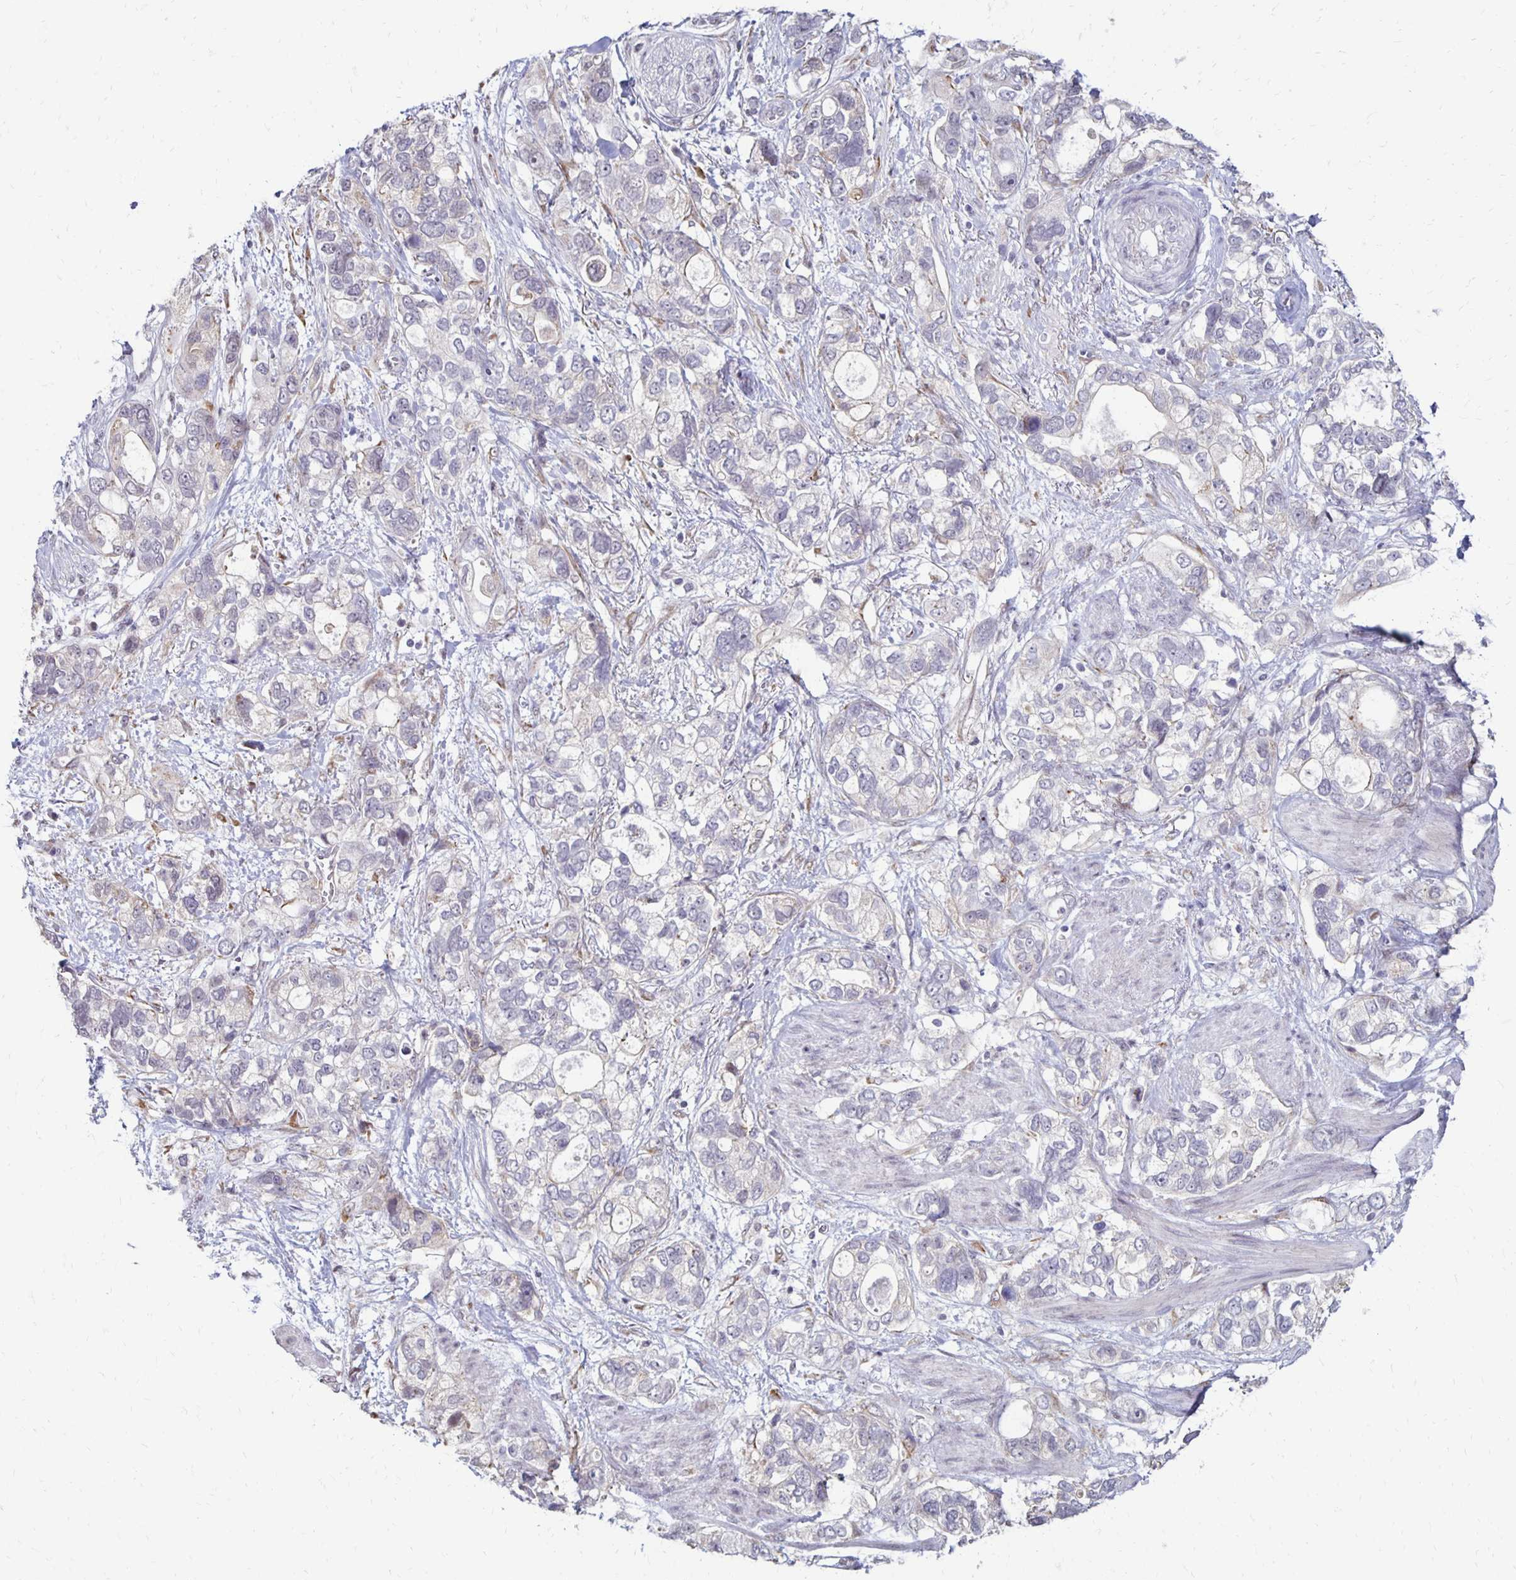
{"staining": {"intensity": "negative", "quantity": "none", "location": "none"}, "tissue": "stomach cancer", "cell_type": "Tumor cells", "image_type": "cancer", "snomed": [{"axis": "morphology", "description": "Adenocarcinoma, NOS"}, {"axis": "topography", "description": "Stomach, upper"}], "caption": "IHC photomicrograph of human stomach cancer stained for a protein (brown), which demonstrates no expression in tumor cells. Brightfield microscopy of IHC stained with DAB (3,3'-diaminobenzidine) (brown) and hematoxylin (blue), captured at high magnification.", "gene": "DAGLA", "patient": {"sex": "female", "age": 81}}